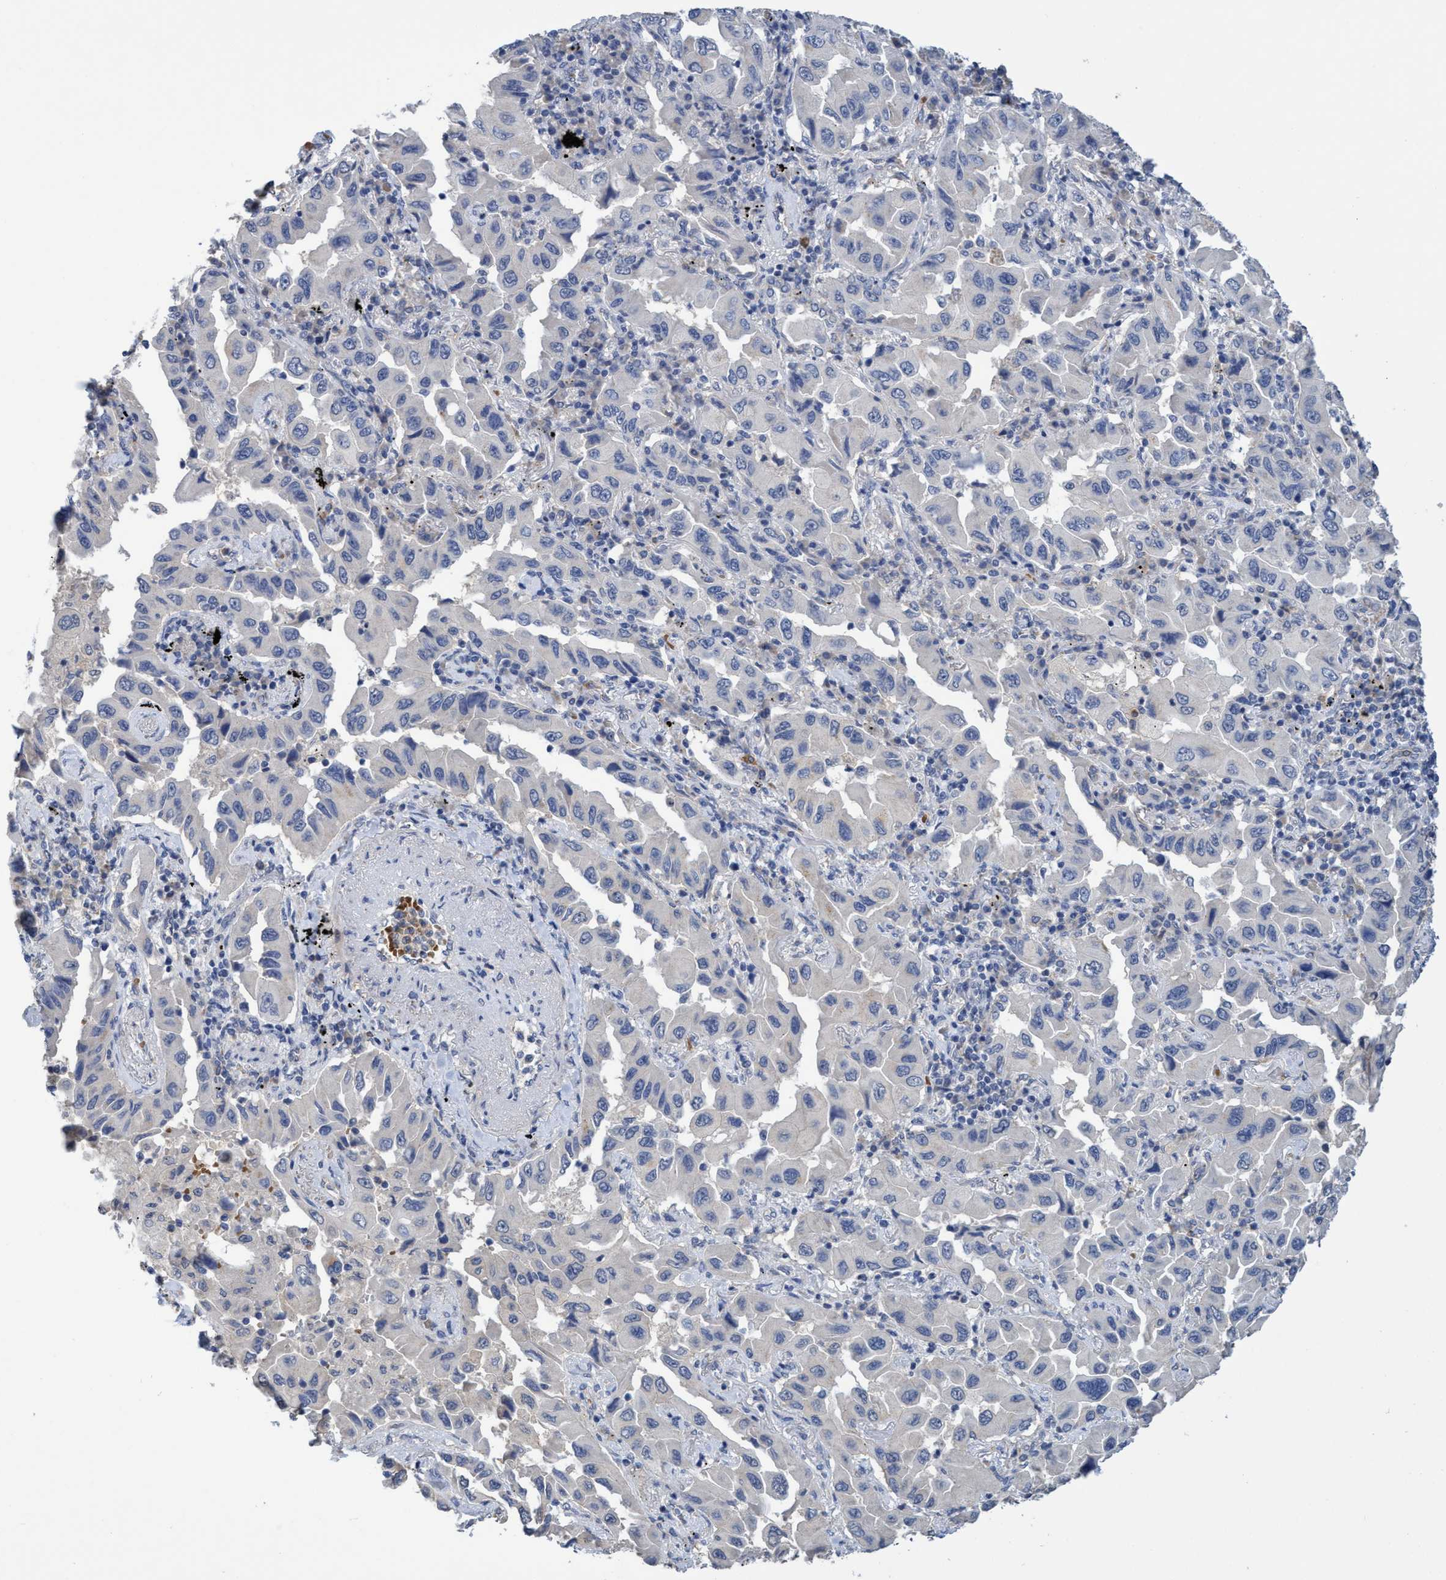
{"staining": {"intensity": "negative", "quantity": "none", "location": "none"}, "tissue": "lung cancer", "cell_type": "Tumor cells", "image_type": "cancer", "snomed": [{"axis": "morphology", "description": "Adenocarcinoma, NOS"}, {"axis": "topography", "description": "Lung"}], "caption": "Immunohistochemistry (IHC) histopathology image of human lung cancer (adenocarcinoma) stained for a protein (brown), which shows no positivity in tumor cells.", "gene": "SEMA4D", "patient": {"sex": "female", "age": 65}}